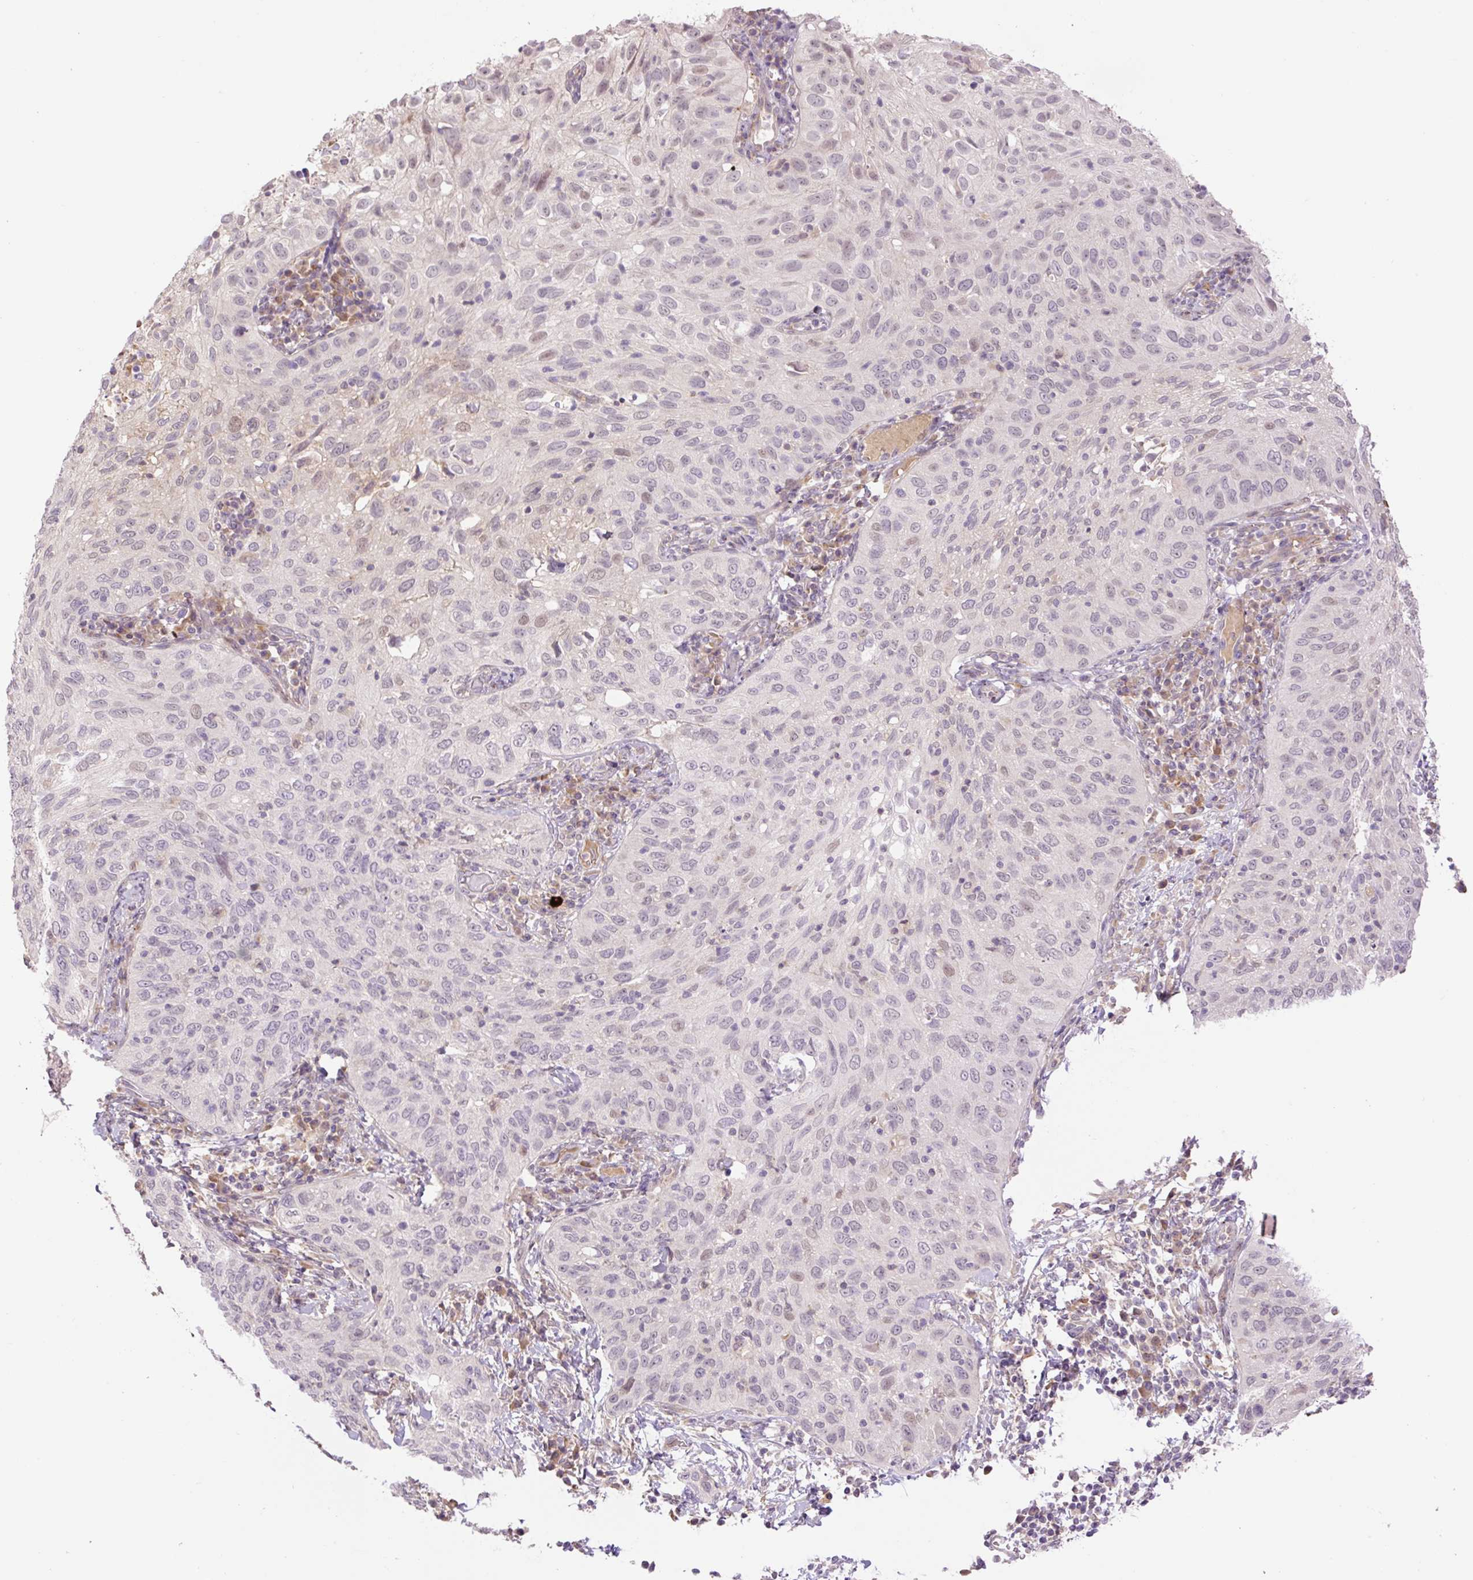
{"staining": {"intensity": "negative", "quantity": "none", "location": "none"}, "tissue": "cervical cancer", "cell_type": "Tumor cells", "image_type": "cancer", "snomed": [{"axis": "morphology", "description": "Squamous cell carcinoma, NOS"}, {"axis": "topography", "description": "Cervix"}], "caption": "Tumor cells show no significant positivity in cervical squamous cell carcinoma. (Brightfield microscopy of DAB (3,3'-diaminobenzidine) immunohistochemistry at high magnification).", "gene": "HABP4", "patient": {"sex": "female", "age": 52}}